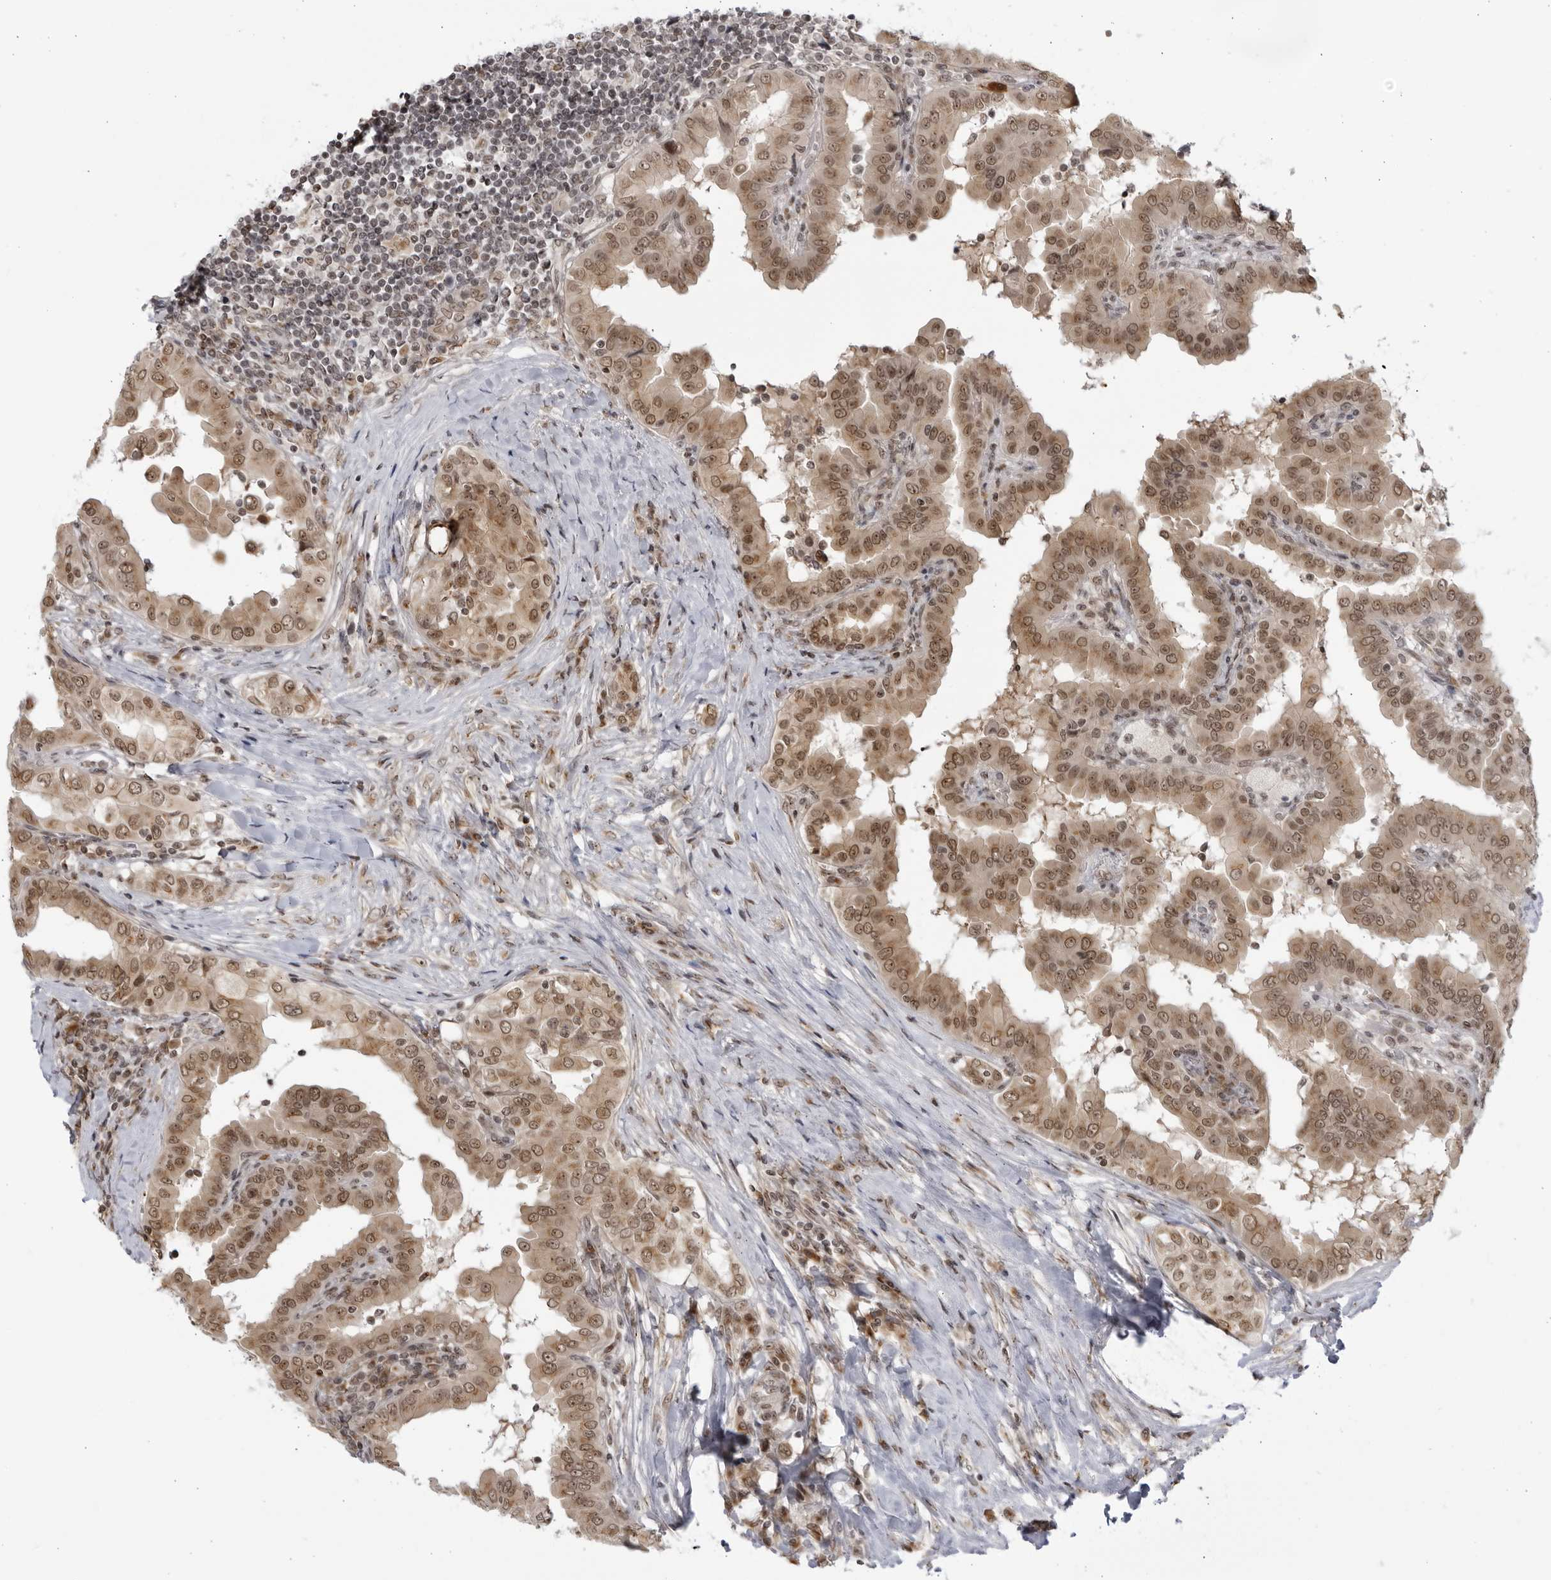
{"staining": {"intensity": "moderate", "quantity": ">75%", "location": "cytoplasmic/membranous,nuclear"}, "tissue": "thyroid cancer", "cell_type": "Tumor cells", "image_type": "cancer", "snomed": [{"axis": "morphology", "description": "Papillary adenocarcinoma, NOS"}, {"axis": "topography", "description": "Thyroid gland"}], "caption": "Human thyroid cancer (papillary adenocarcinoma) stained with a brown dye exhibits moderate cytoplasmic/membranous and nuclear positive positivity in approximately >75% of tumor cells.", "gene": "RASGEF1C", "patient": {"sex": "male", "age": 33}}